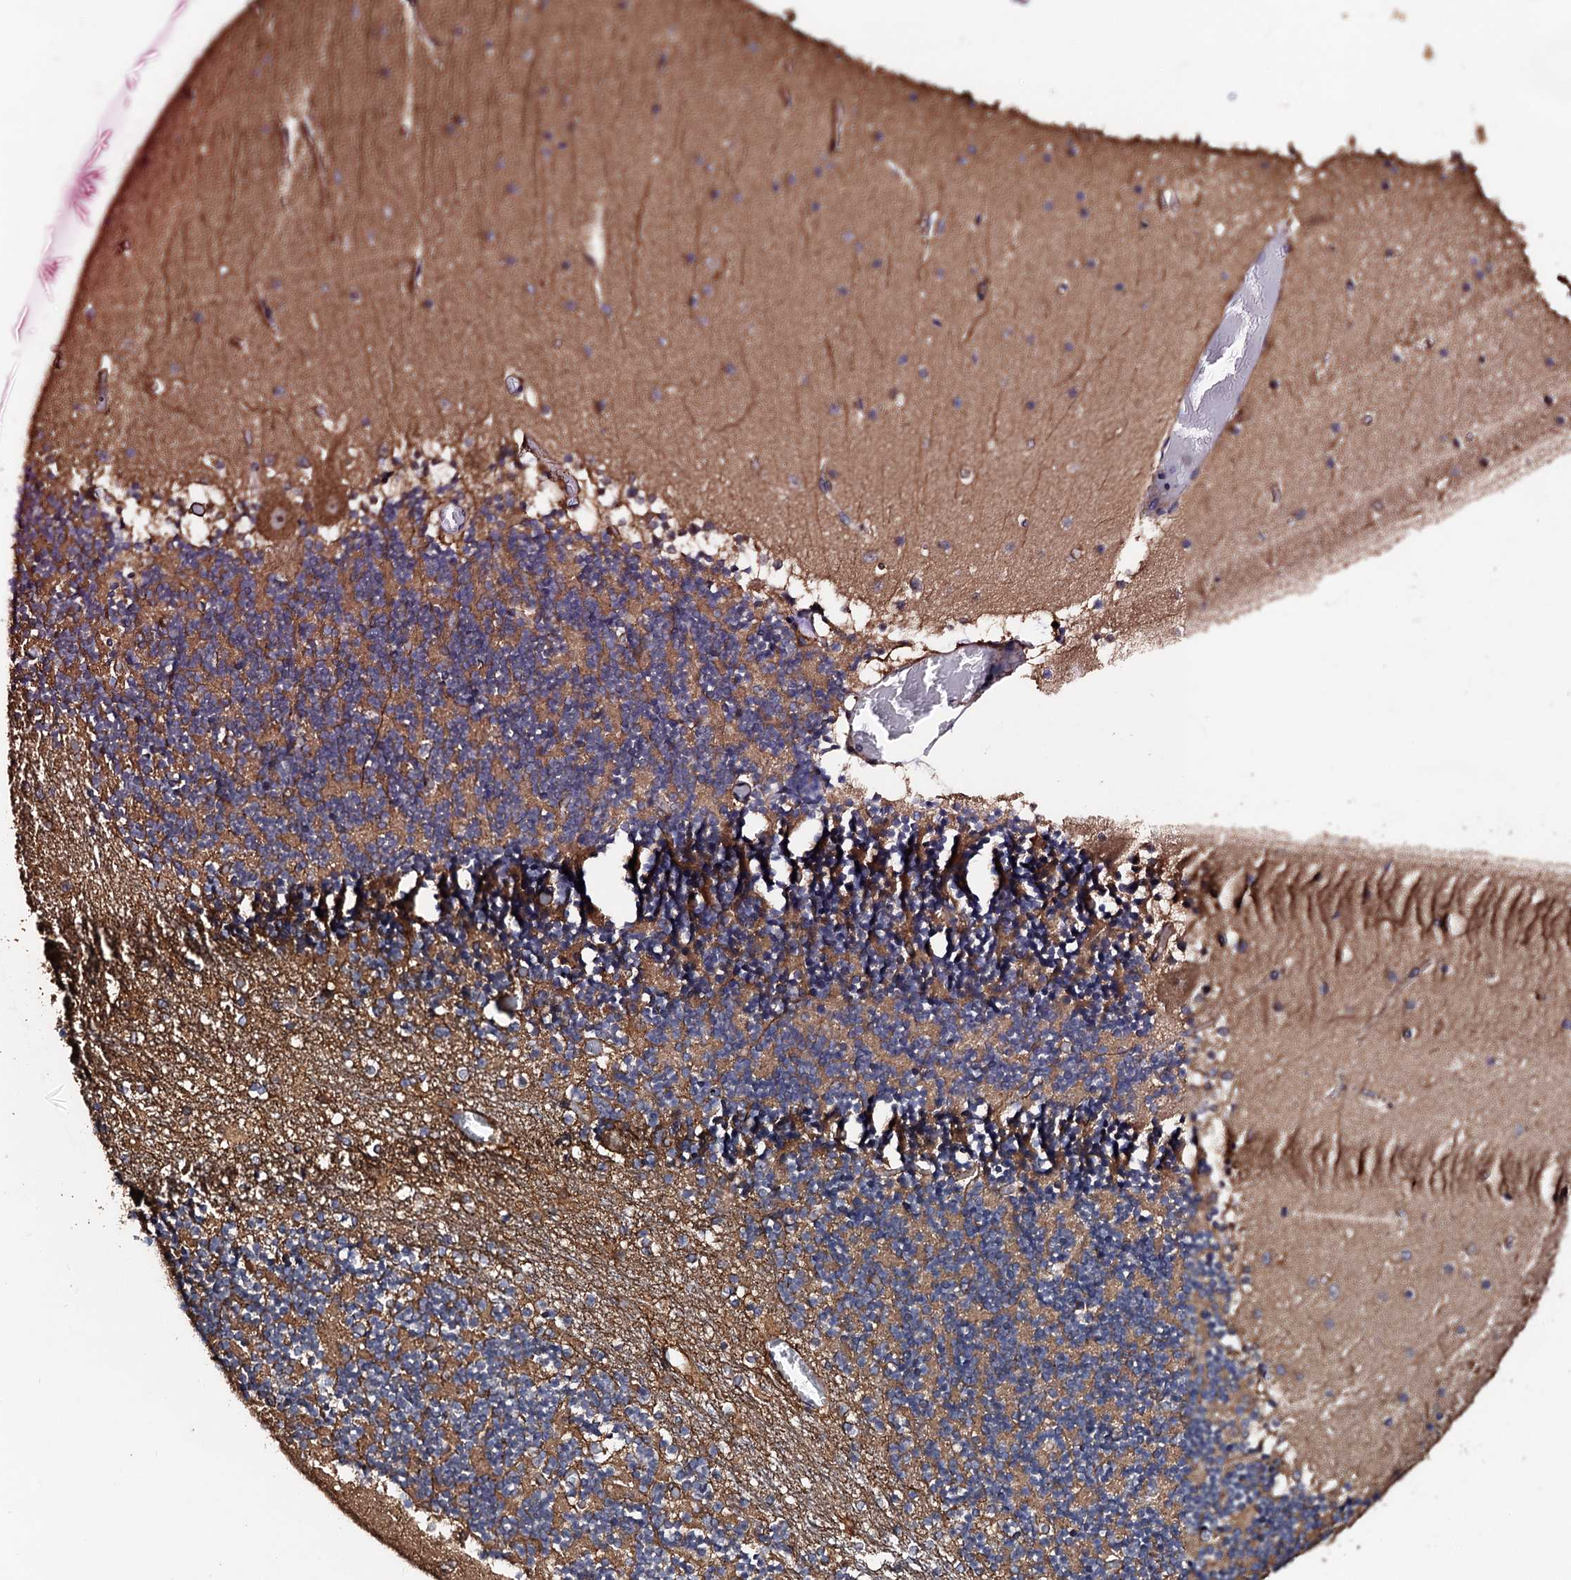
{"staining": {"intensity": "moderate", "quantity": ">75%", "location": "cytoplasmic/membranous"}, "tissue": "cerebellum", "cell_type": "Cells in granular layer", "image_type": "normal", "snomed": [{"axis": "morphology", "description": "Normal tissue, NOS"}, {"axis": "topography", "description": "Cerebellum"}], "caption": "Brown immunohistochemical staining in benign human cerebellum shows moderate cytoplasmic/membranous staining in about >75% of cells in granular layer. The protein of interest is shown in brown color, while the nuclei are stained blue.", "gene": "CKAP5", "patient": {"sex": "female", "age": 28}}